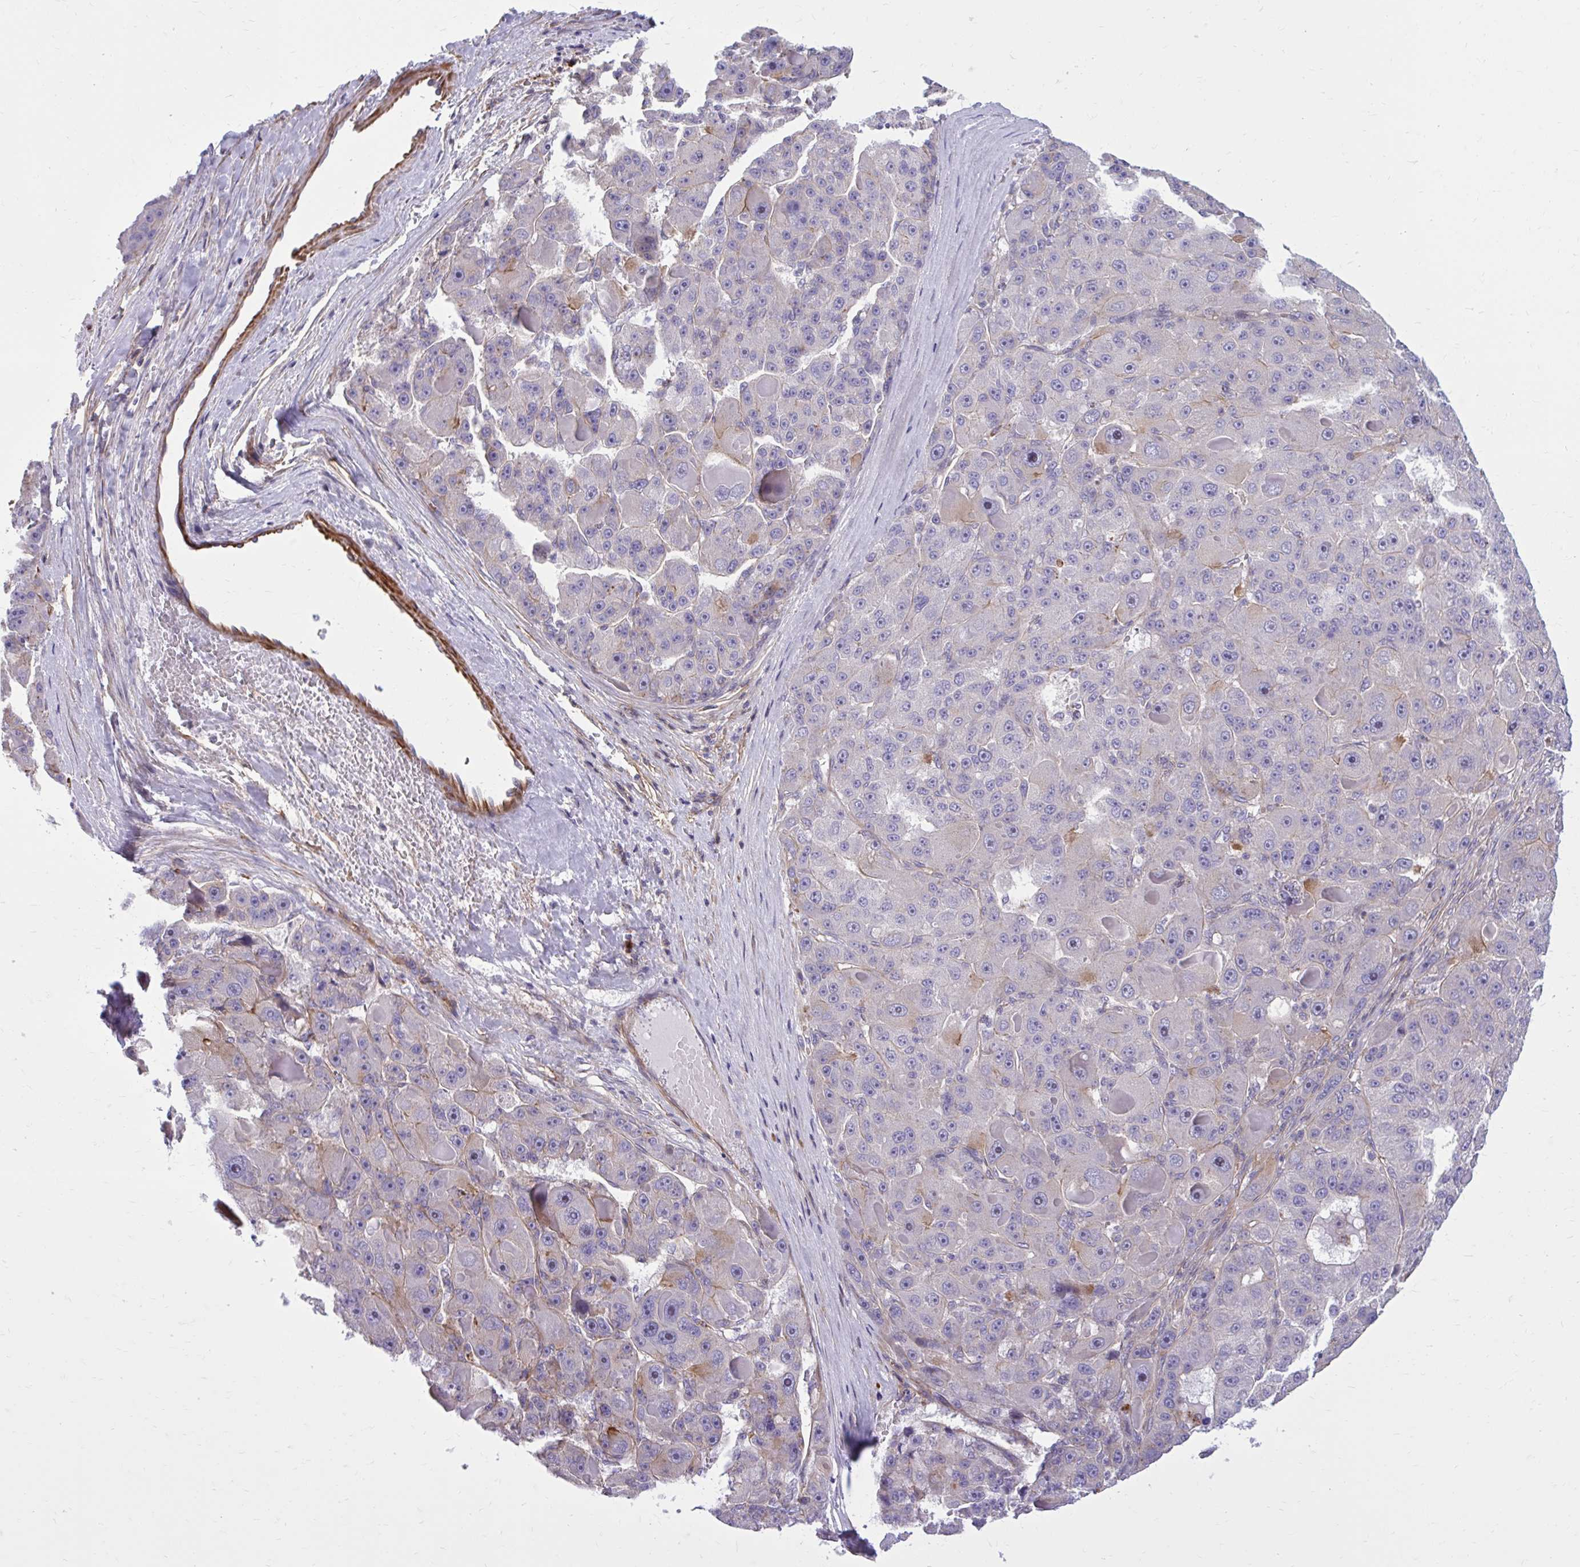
{"staining": {"intensity": "negative", "quantity": "none", "location": "none"}, "tissue": "liver cancer", "cell_type": "Tumor cells", "image_type": "cancer", "snomed": [{"axis": "morphology", "description": "Carcinoma, Hepatocellular, NOS"}, {"axis": "topography", "description": "Liver"}], "caption": "DAB immunohistochemical staining of liver cancer (hepatocellular carcinoma) demonstrates no significant expression in tumor cells. (Brightfield microscopy of DAB immunohistochemistry at high magnification).", "gene": "FAP", "patient": {"sex": "male", "age": 76}}